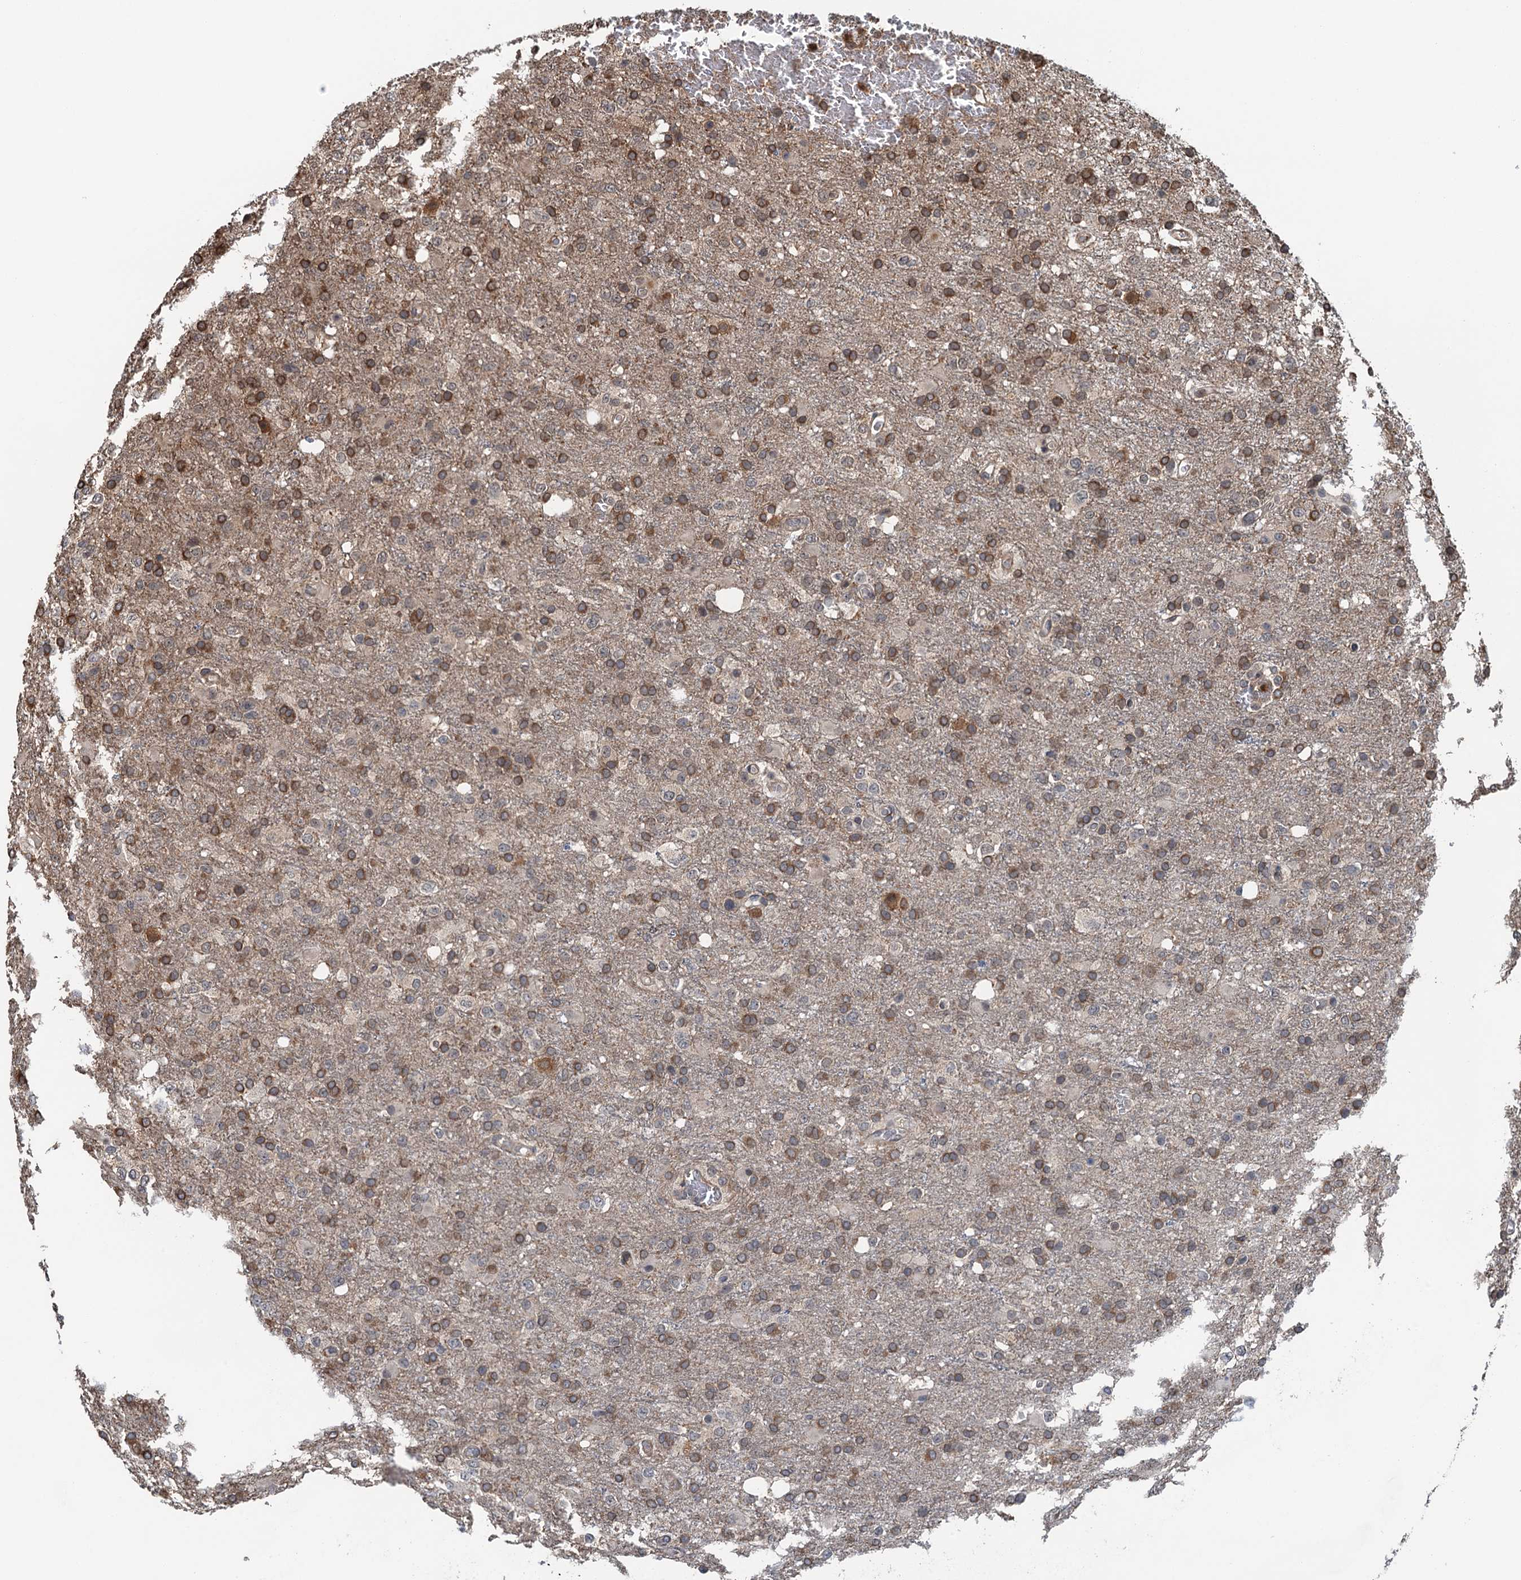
{"staining": {"intensity": "moderate", "quantity": ">75%", "location": "cytoplasmic/membranous"}, "tissue": "glioma", "cell_type": "Tumor cells", "image_type": "cancer", "snomed": [{"axis": "morphology", "description": "Glioma, malignant, High grade"}, {"axis": "topography", "description": "Brain"}], "caption": "The histopathology image shows staining of malignant high-grade glioma, revealing moderate cytoplasmic/membranous protein staining (brown color) within tumor cells. The staining is performed using DAB brown chromogen to label protein expression. The nuclei are counter-stained blue using hematoxylin.", "gene": "WHAMM", "patient": {"sex": "female", "age": 74}}